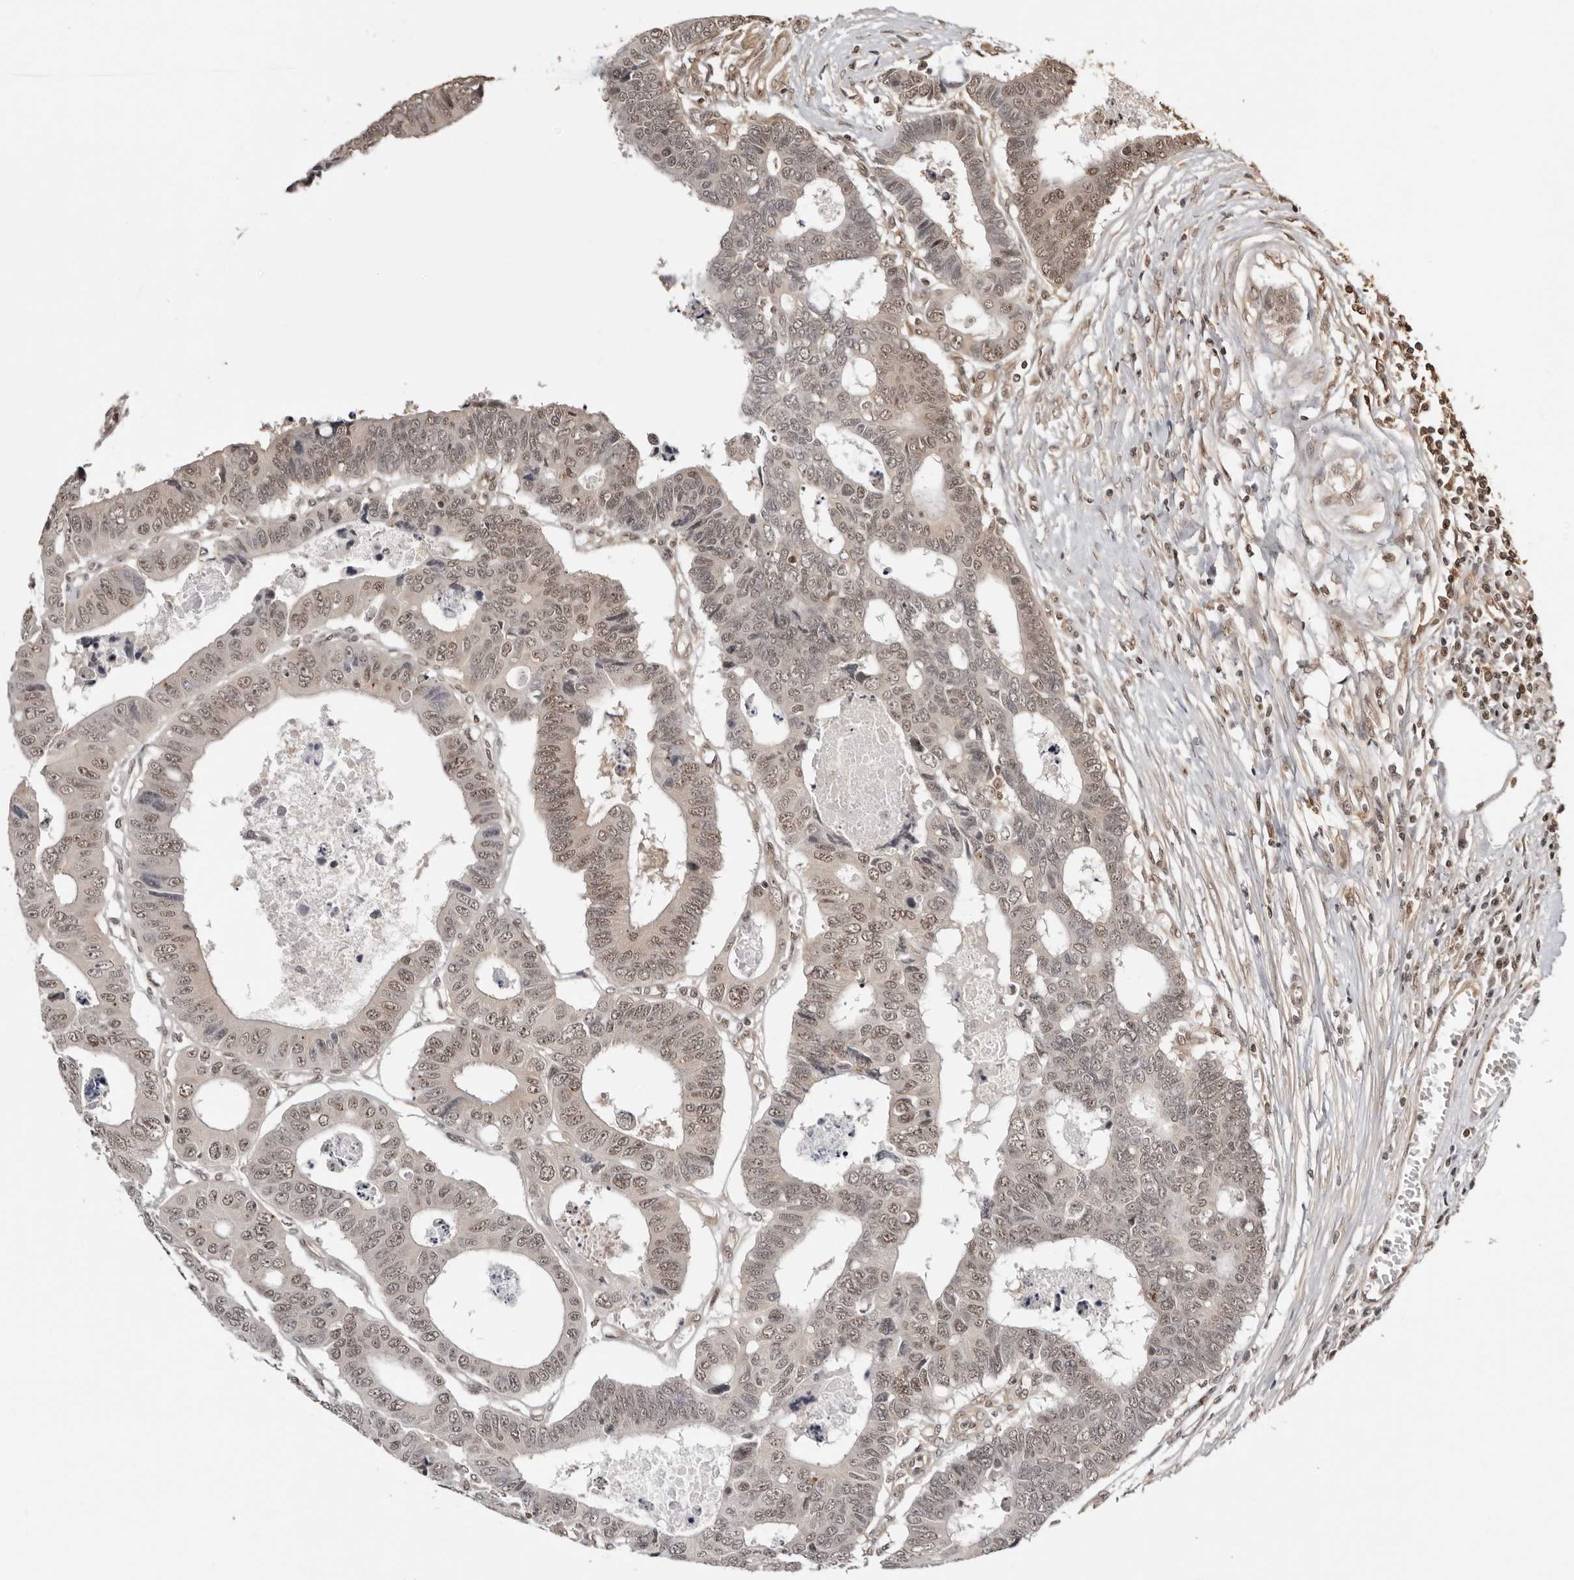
{"staining": {"intensity": "weak", "quantity": ">75%", "location": "cytoplasmic/membranous,nuclear"}, "tissue": "colorectal cancer", "cell_type": "Tumor cells", "image_type": "cancer", "snomed": [{"axis": "morphology", "description": "Adenocarcinoma, NOS"}, {"axis": "topography", "description": "Rectum"}], "caption": "Weak cytoplasmic/membranous and nuclear expression for a protein is appreciated in approximately >75% of tumor cells of colorectal adenocarcinoma using immunohistochemistry (IHC).", "gene": "SDE2", "patient": {"sex": "male", "age": 84}}